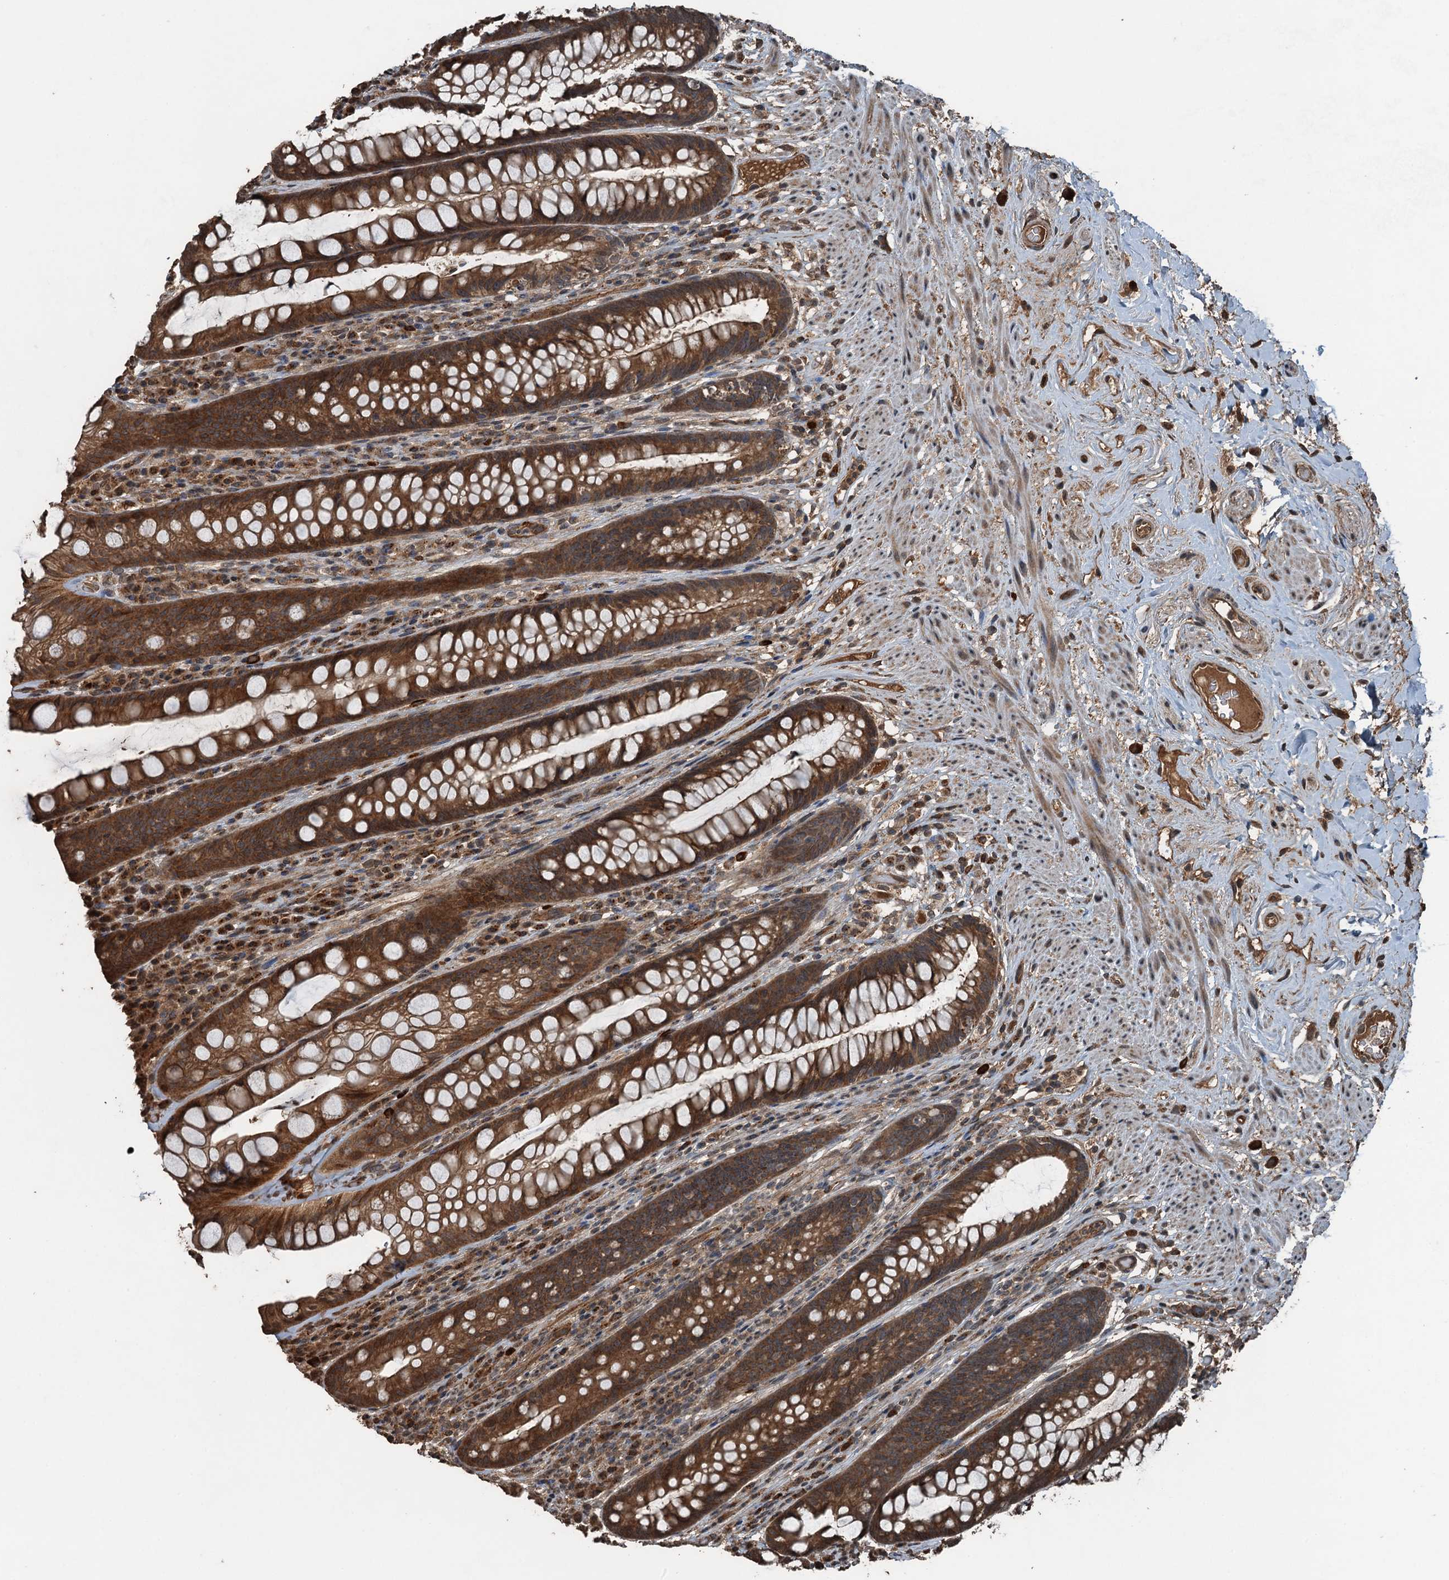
{"staining": {"intensity": "moderate", "quantity": ">75%", "location": "cytoplasmic/membranous"}, "tissue": "rectum", "cell_type": "Glandular cells", "image_type": "normal", "snomed": [{"axis": "morphology", "description": "Normal tissue, NOS"}, {"axis": "topography", "description": "Rectum"}], "caption": "A medium amount of moderate cytoplasmic/membranous expression is identified in about >75% of glandular cells in benign rectum. The staining was performed using DAB (3,3'-diaminobenzidine) to visualize the protein expression in brown, while the nuclei were stained in blue with hematoxylin (Magnification: 20x).", "gene": "TCTN1", "patient": {"sex": "male", "age": 74}}